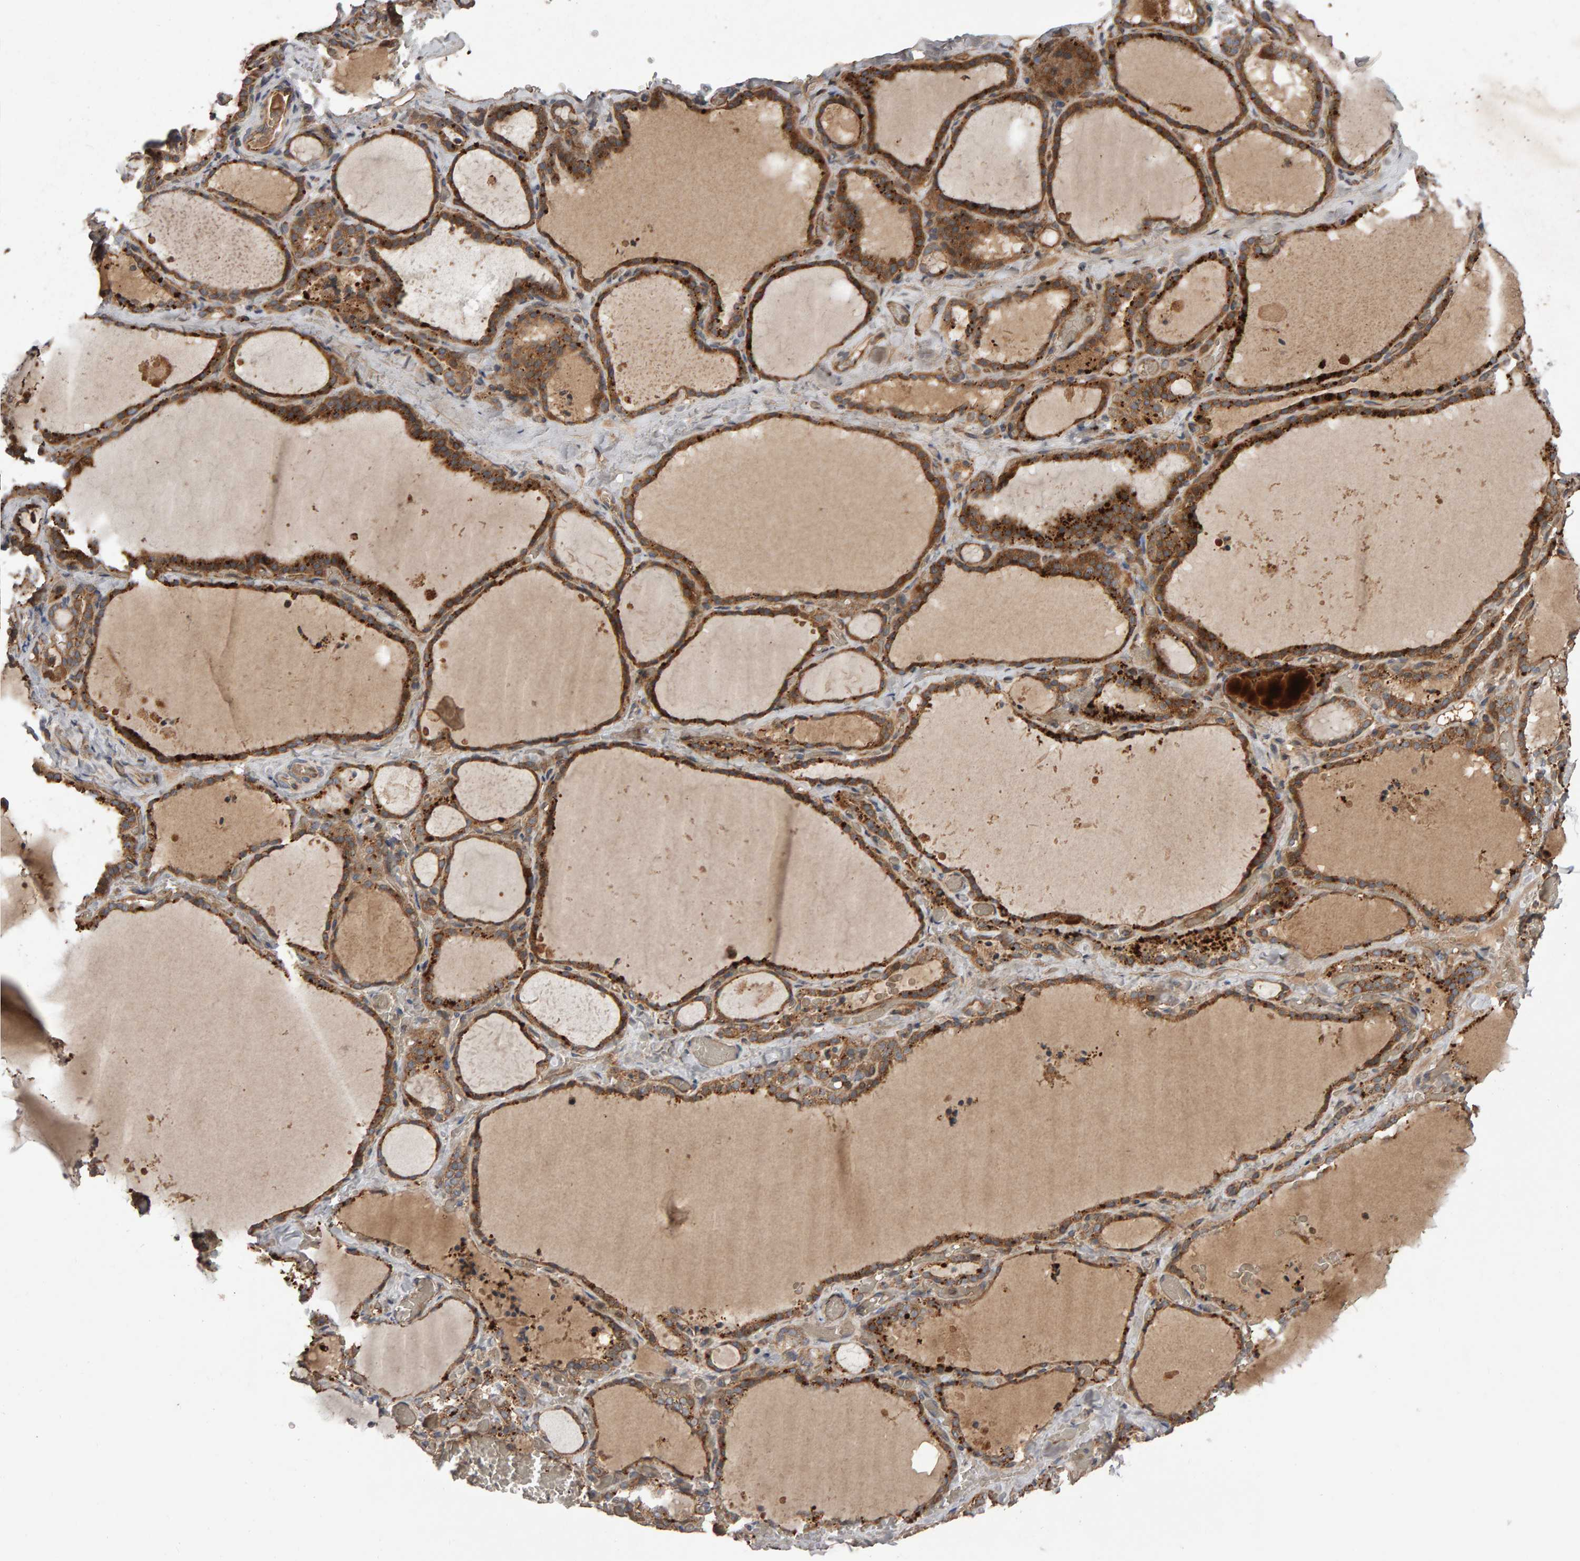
{"staining": {"intensity": "moderate", "quantity": ">75%", "location": "cytoplasmic/membranous"}, "tissue": "thyroid gland", "cell_type": "Glandular cells", "image_type": "normal", "snomed": [{"axis": "morphology", "description": "Normal tissue, NOS"}, {"axis": "topography", "description": "Thyroid gland"}], "caption": "Protein expression analysis of normal human thyroid gland reveals moderate cytoplasmic/membranous staining in approximately >75% of glandular cells. The protein of interest is stained brown, and the nuclei are stained in blue (DAB (3,3'-diaminobenzidine) IHC with brightfield microscopy, high magnification).", "gene": "PGS1", "patient": {"sex": "female", "age": 22}}